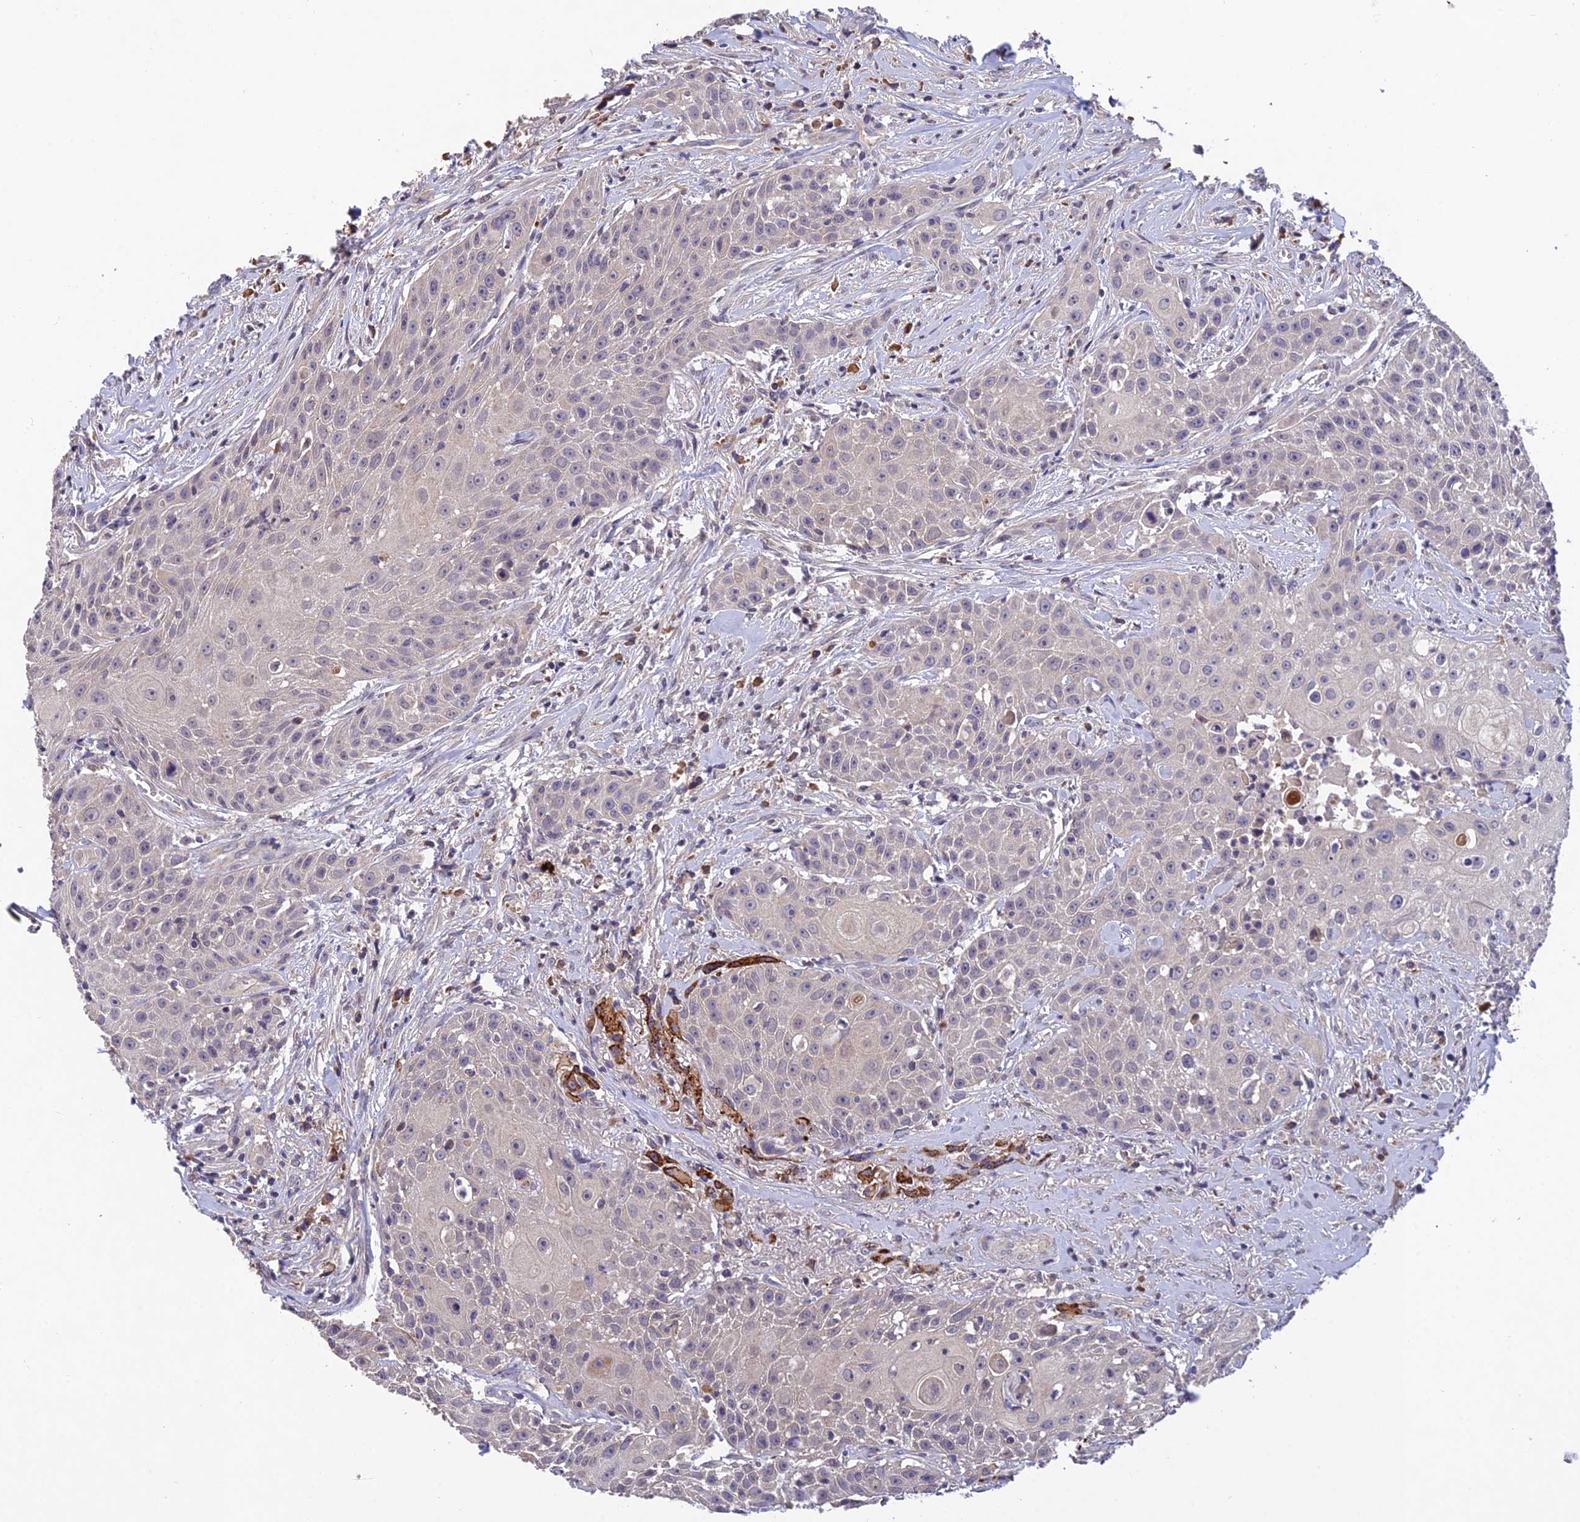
{"staining": {"intensity": "negative", "quantity": "none", "location": "none"}, "tissue": "head and neck cancer", "cell_type": "Tumor cells", "image_type": "cancer", "snomed": [{"axis": "morphology", "description": "Squamous cell carcinoma, NOS"}, {"axis": "topography", "description": "Oral tissue"}, {"axis": "topography", "description": "Head-Neck"}], "caption": "Immunohistochemical staining of human head and neck cancer (squamous cell carcinoma) exhibits no significant staining in tumor cells.", "gene": "DENND5B", "patient": {"sex": "female", "age": 82}}